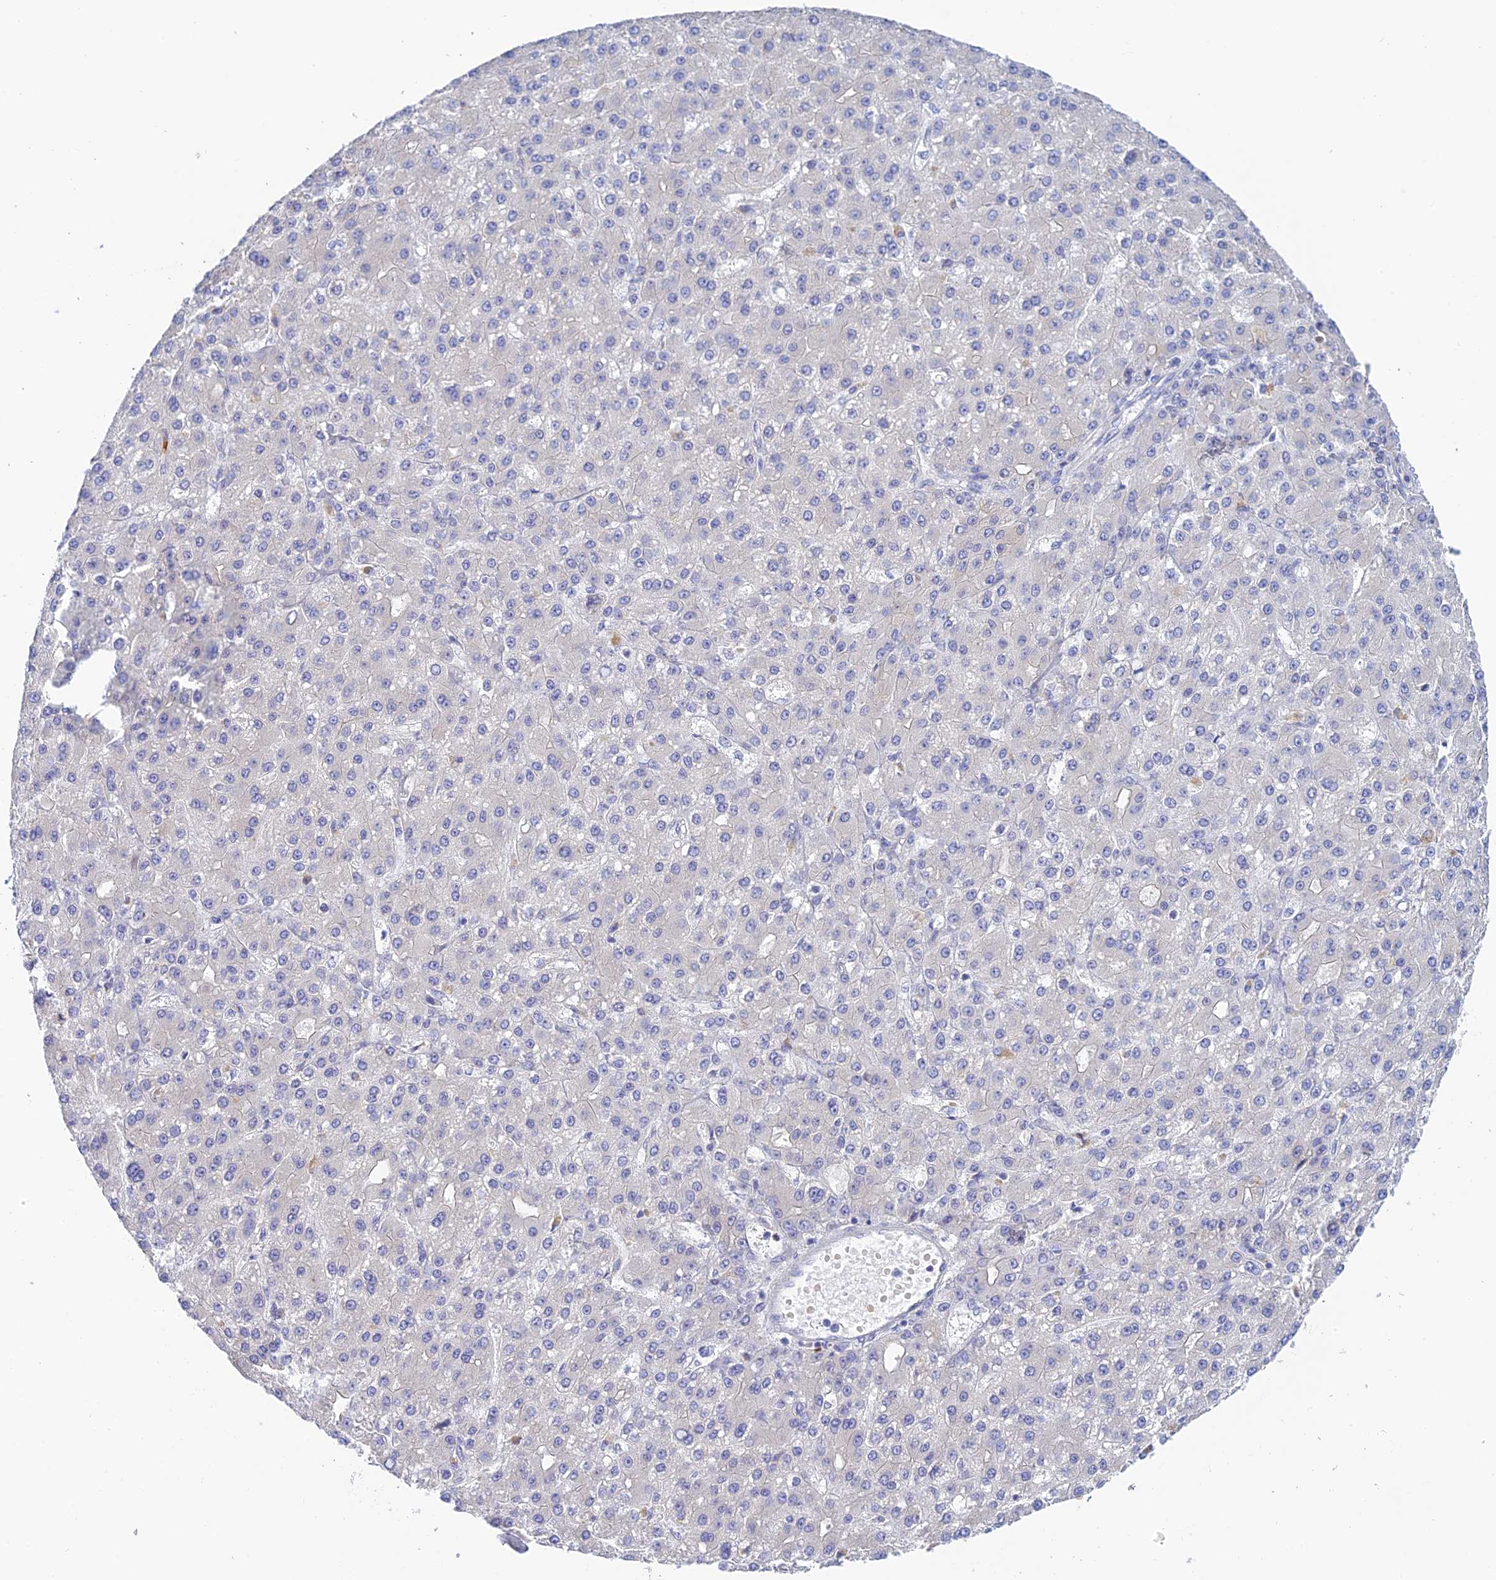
{"staining": {"intensity": "negative", "quantity": "none", "location": "none"}, "tissue": "liver cancer", "cell_type": "Tumor cells", "image_type": "cancer", "snomed": [{"axis": "morphology", "description": "Carcinoma, Hepatocellular, NOS"}, {"axis": "topography", "description": "Liver"}], "caption": "There is no significant staining in tumor cells of liver hepatocellular carcinoma.", "gene": "INTS13", "patient": {"sex": "male", "age": 67}}